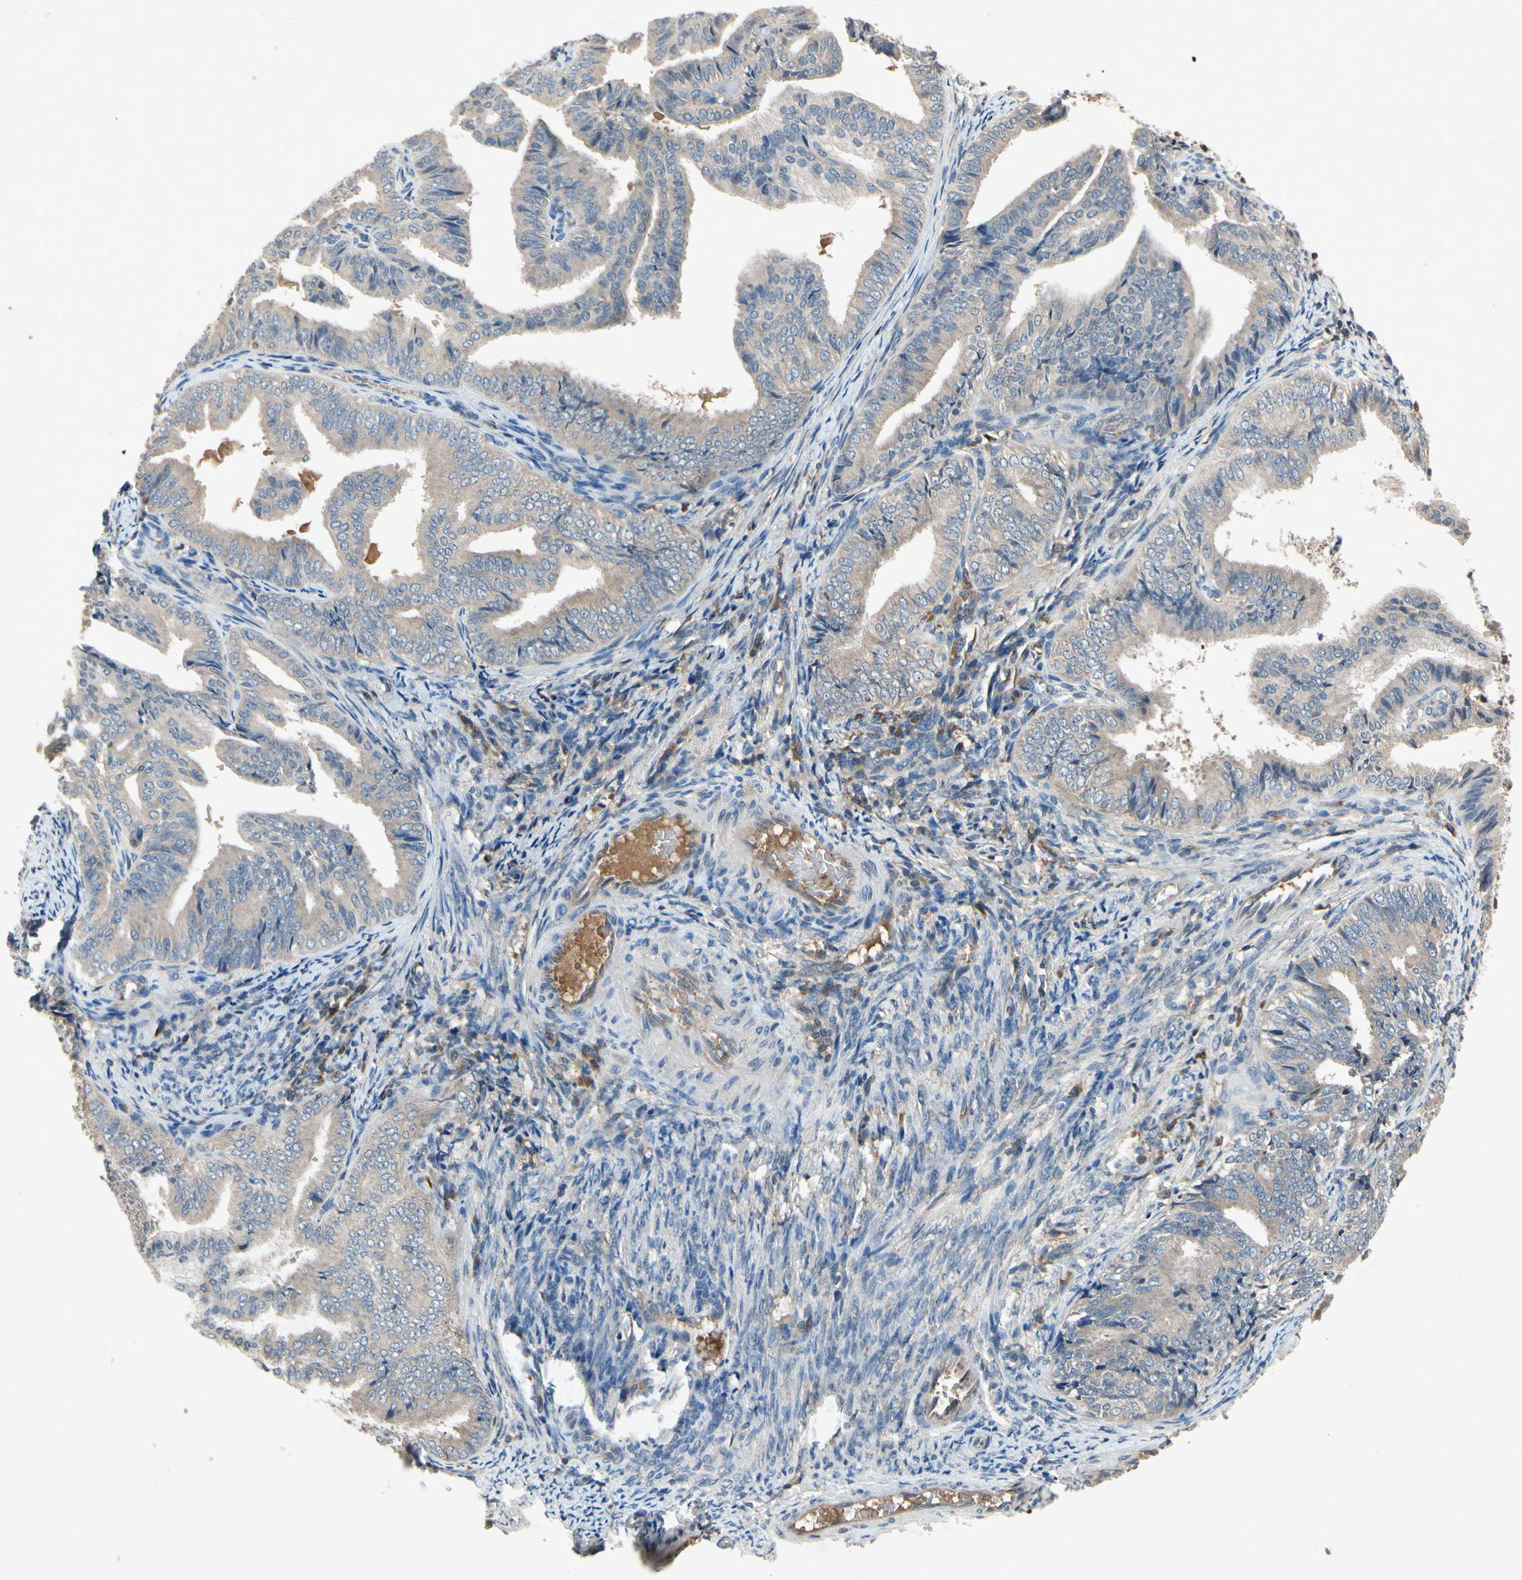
{"staining": {"intensity": "weak", "quantity": ">75%", "location": "cytoplasmic/membranous"}, "tissue": "endometrial cancer", "cell_type": "Tumor cells", "image_type": "cancer", "snomed": [{"axis": "morphology", "description": "Adenocarcinoma, NOS"}, {"axis": "topography", "description": "Endometrium"}], "caption": "IHC photomicrograph of endometrial cancer (adenocarcinoma) stained for a protein (brown), which demonstrates low levels of weak cytoplasmic/membranous positivity in about >75% of tumor cells.", "gene": "IL1RL1", "patient": {"sex": "female", "age": 58}}